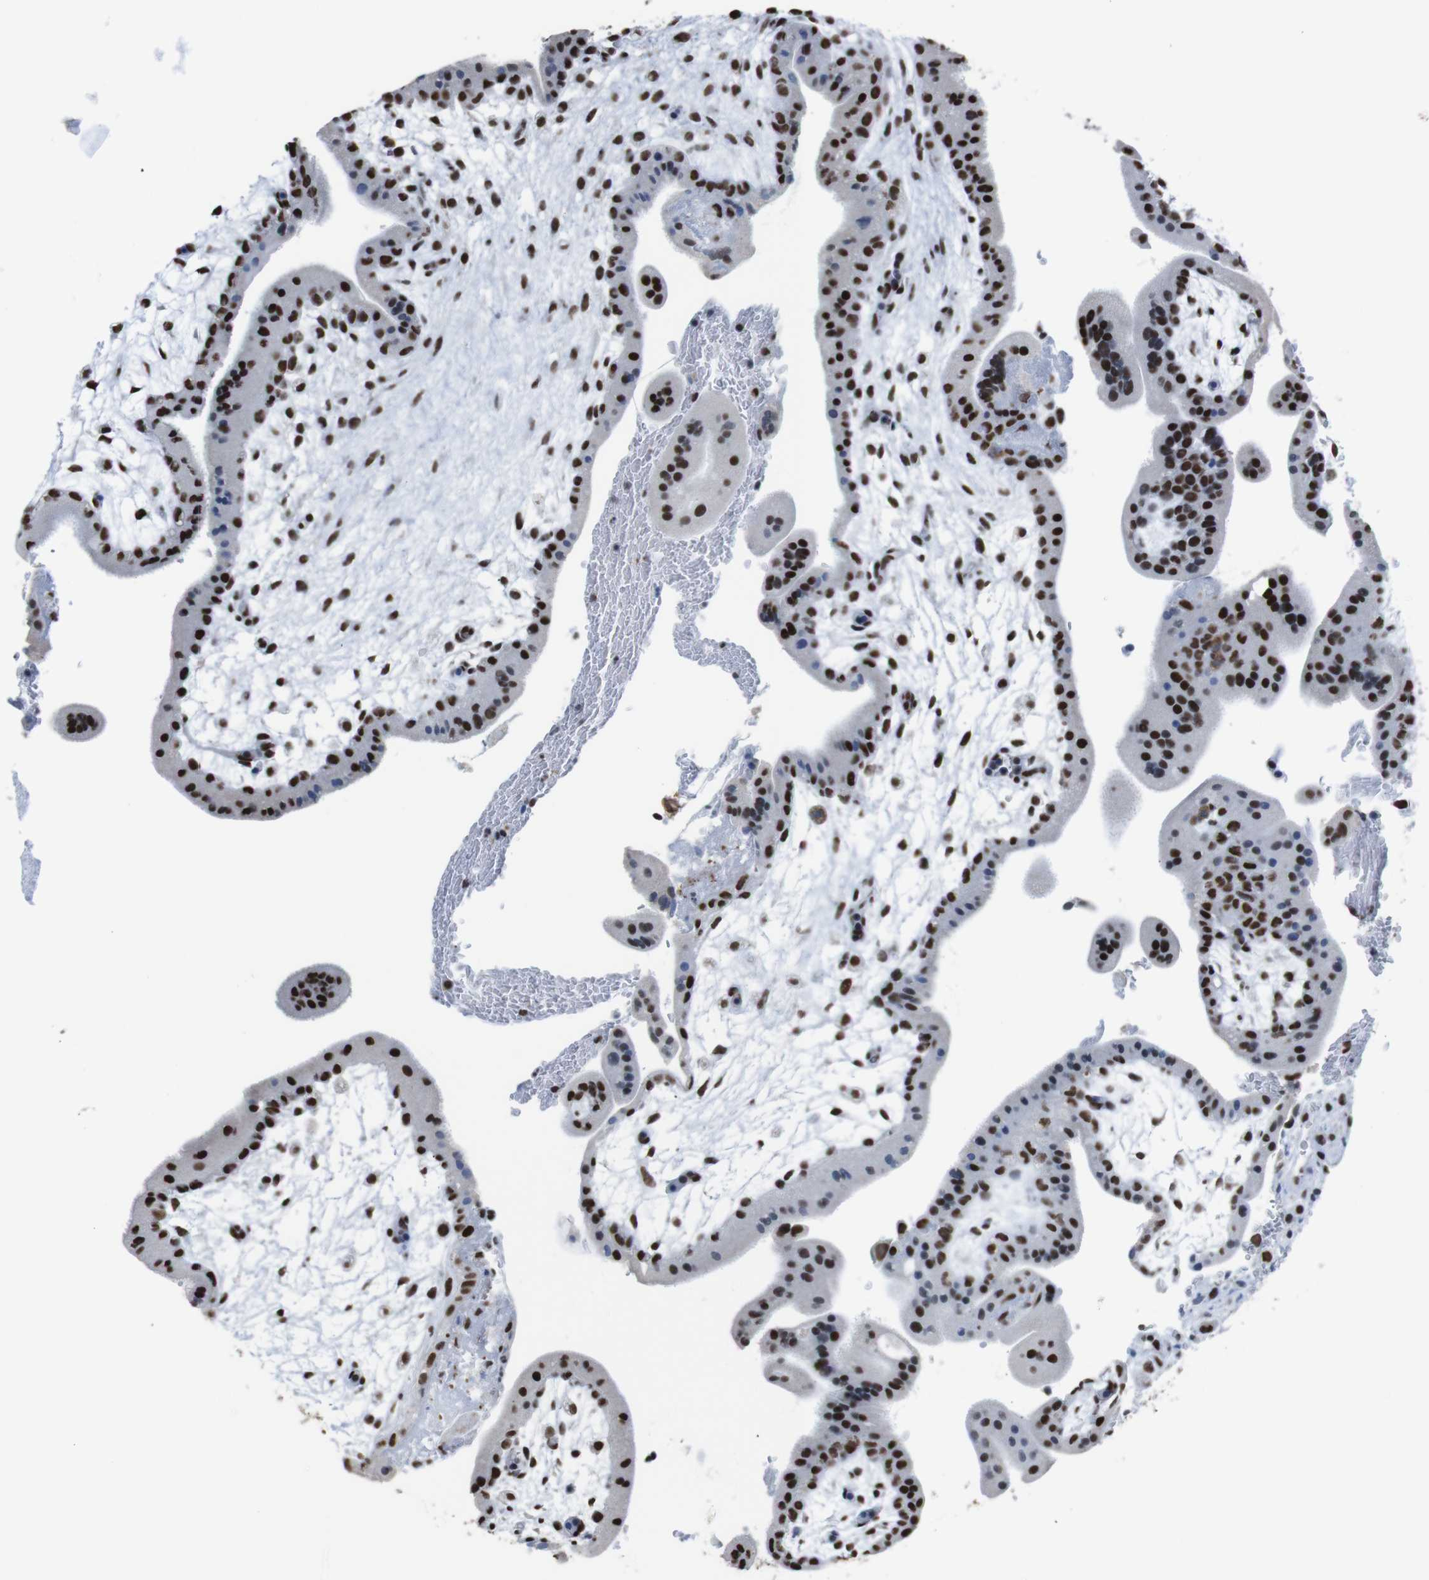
{"staining": {"intensity": "strong", "quantity": ">75%", "location": "nuclear"}, "tissue": "placenta", "cell_type": "Trophoblastic cells", "image_type": "normal", "snomed": [{"axis": "morphology", "description": "Normal tissue, NOS"}, {"axis": "topography", "description": "Placenta"}], "caption": "Brown immunohistochemical staining in normal placenta demonstrates strong nuclear expression in approximately >75% of trophoblastic cells.", "gene": "ROMO1", "patient": {"sex": "female", "age": 35}}